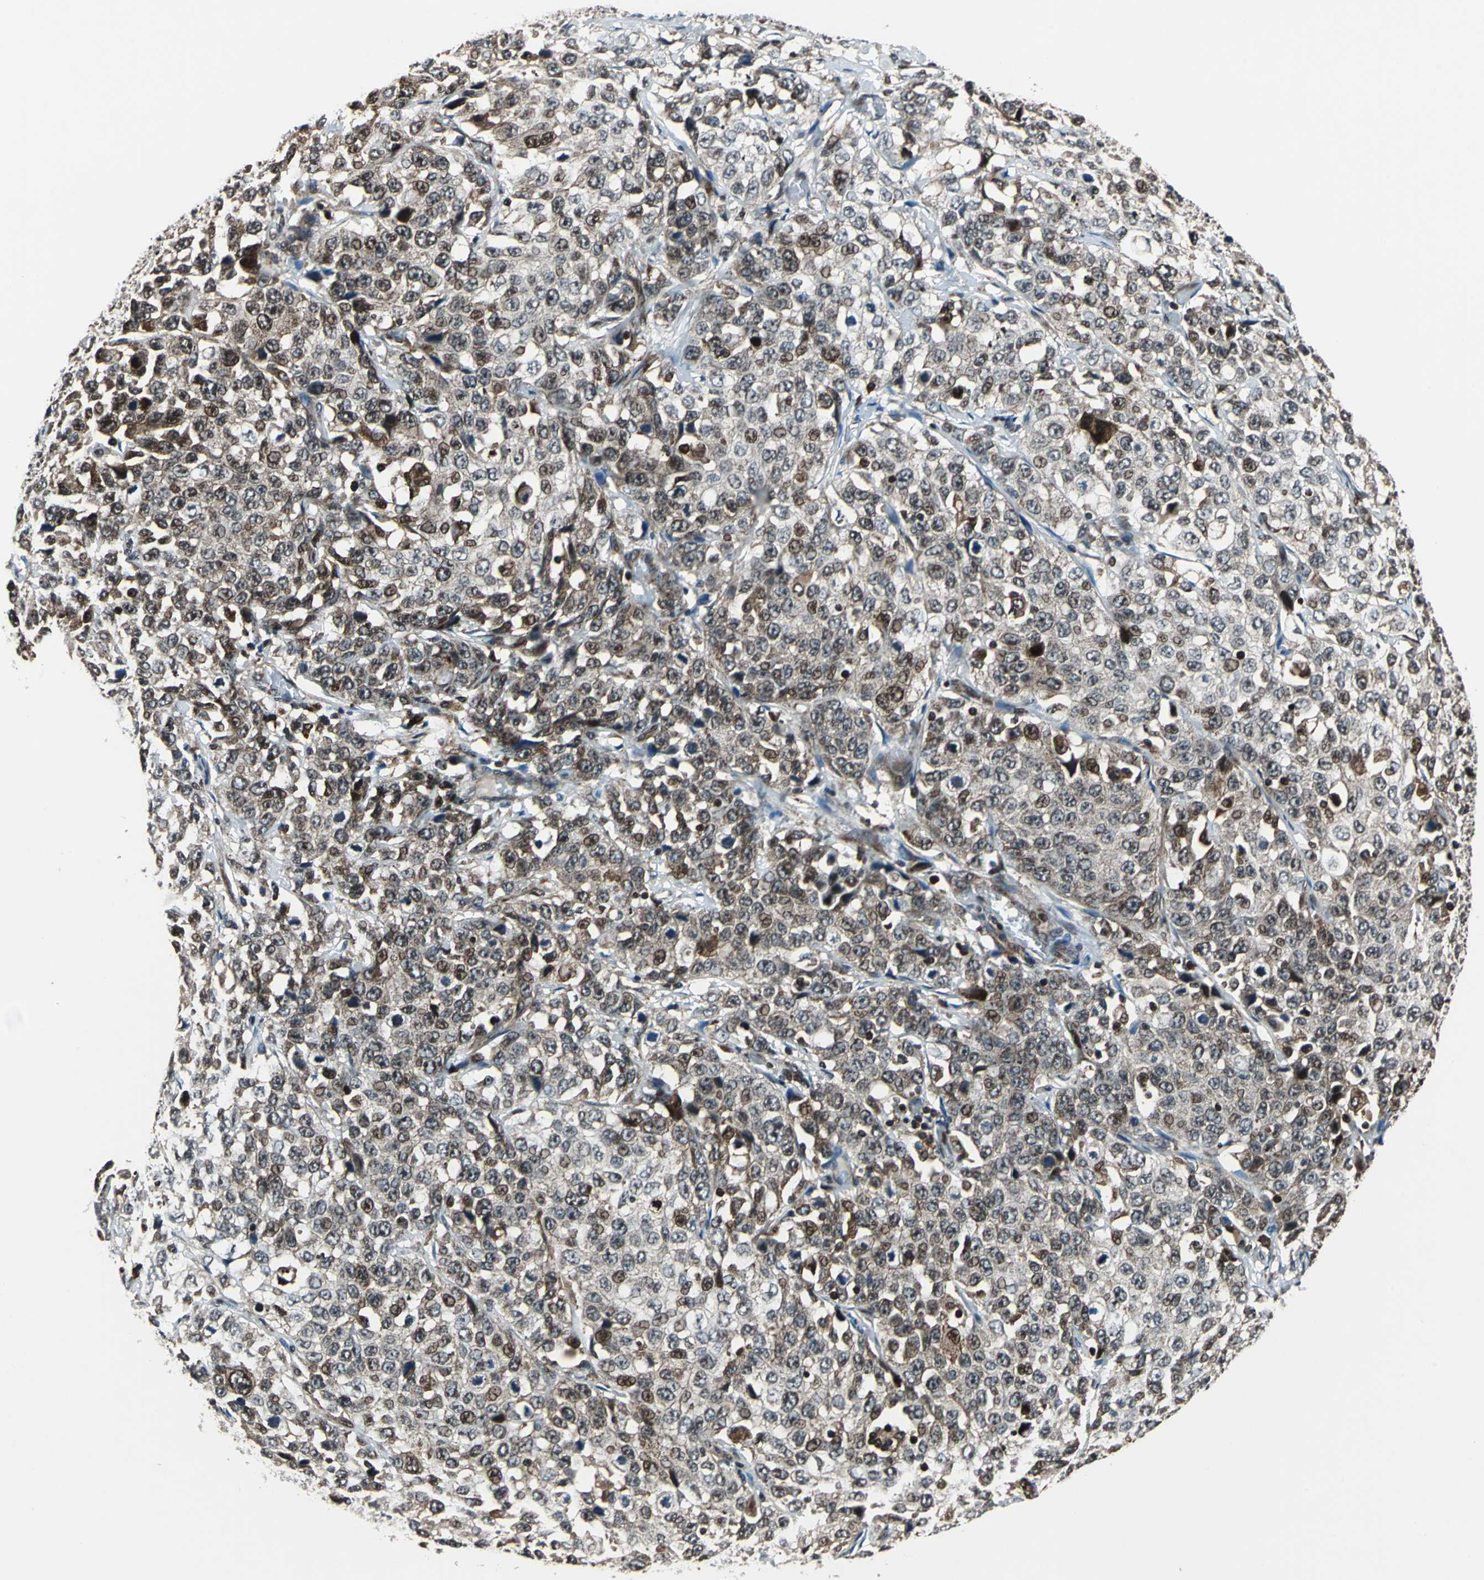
{"staining": {"intensity": "strong", "quantity": "25%-75%", "location": "cytoplasmic/membranous,nuclear"}, "tissue": "stomach cancer", "cell_type": "Tumor cells", "image_type": "cancer", "snomed": [{"axis": "morphology", "description": "Normal tissue, NOS"}, {"axis": "morphology", "description": "Adenocarcinoma, NOS"}, {"axis": "topography", "description": "Stomach"}], "caption": "Stomach adenocarcinoma stained for a protein demonstrates strong cytoplasmic/membranous and nuclear positivity in tumor cells.", "gene": "AATF", "patient": {"sex": "male", "age": 48}}